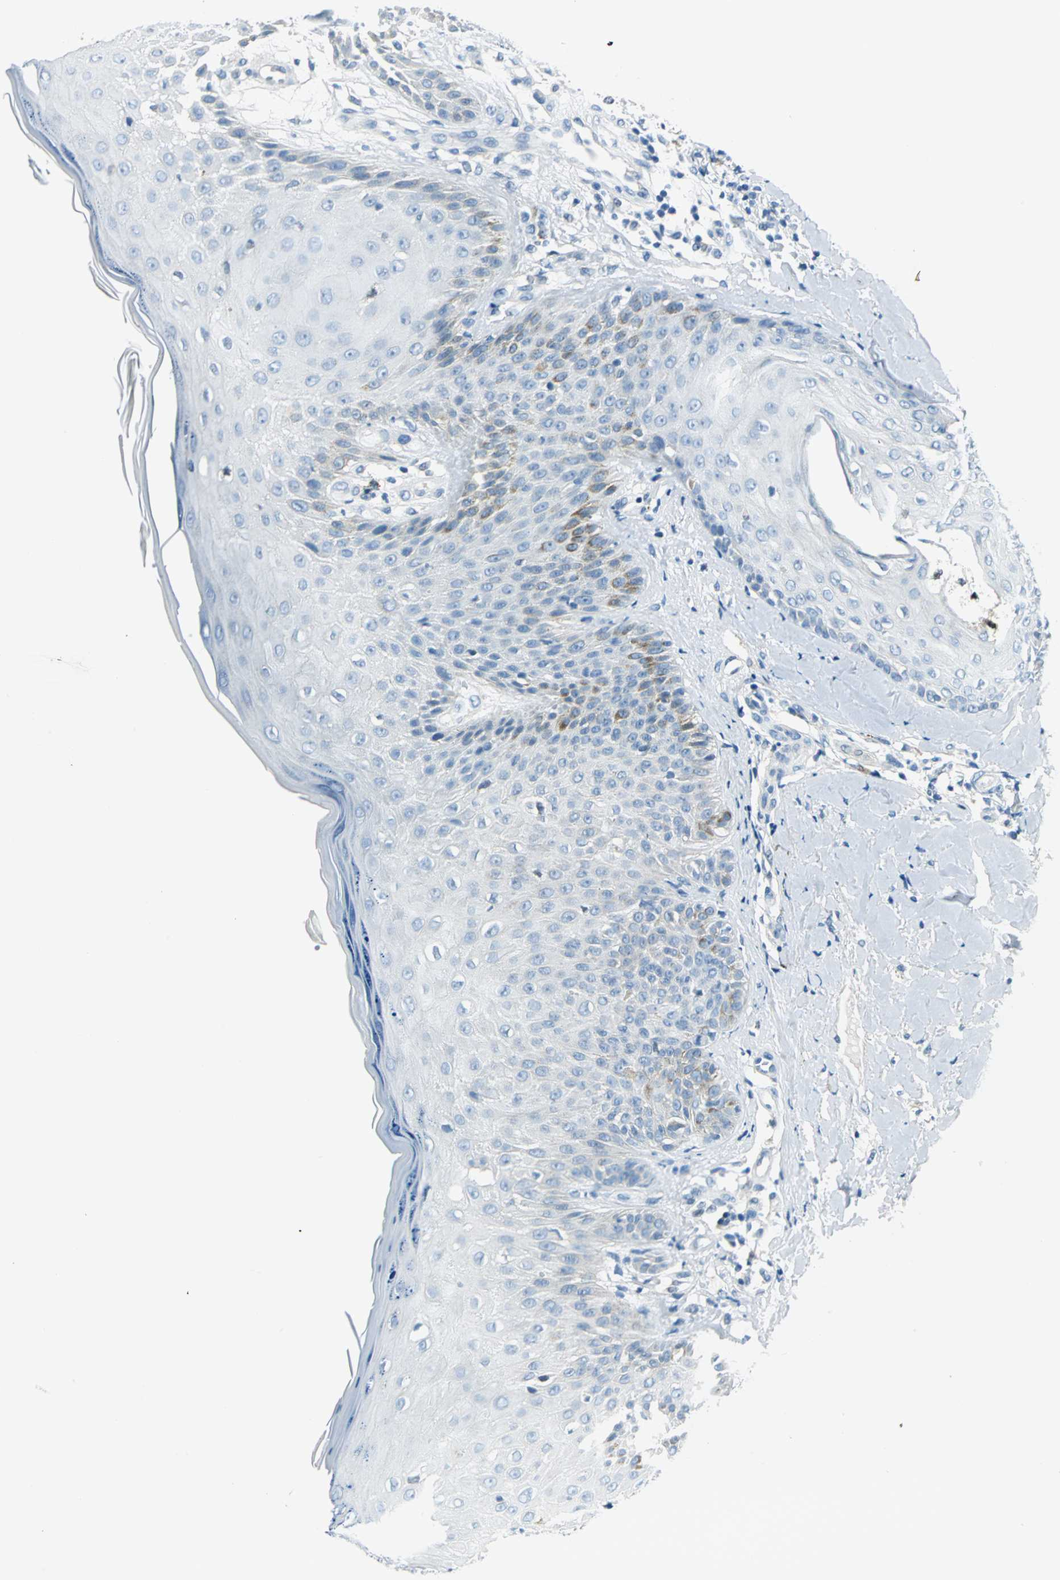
{"staining": {"intensity": "negative", "quantity": "none", "location": "none"}, "tissue": "skin cancer", "cell_type": "Tumor cells", "image_type": "cancer", "snomed": [{"axis": "morphology", "description": "Squamous cell carcinoma, NOS"}, {"axis": "topography", "description": "Skin"}], "caption": "Immunohistochemical staining of skin cancer reveals no significant positivity in tumor cells.", "gene": "AKR1A1", "patient": {"sex": "male", "age": 24}}